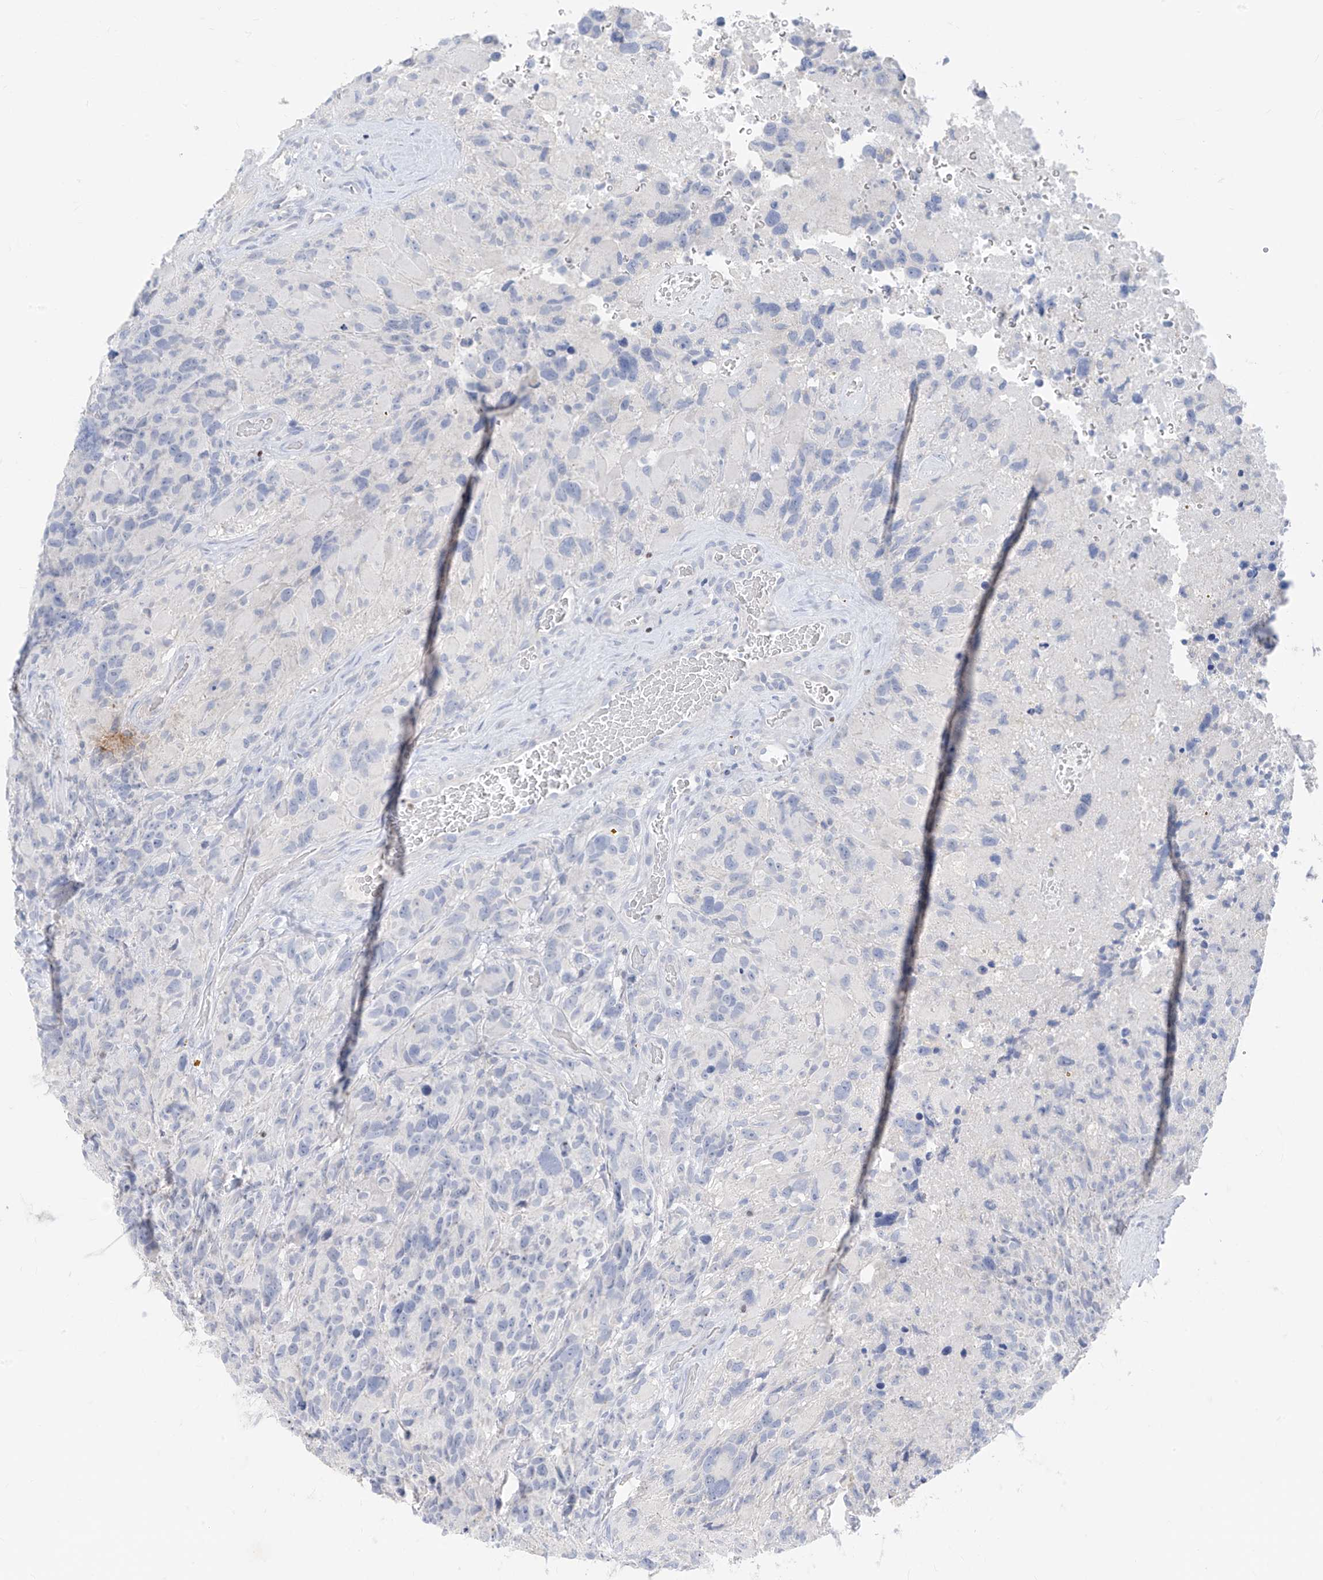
{"staining": {"intensity": "negative", "quantity": "none", "location": "none"}, "tissue": "glioma", "cell_type": "Tumor cells", "image_type": "cancer", "snomed": [{"axis": "morphology", "description": "Glioma, malignant, High grade"}, {"axis": "topography", "description": "Brain"}], "caption": "Immunohistochemical staining of malignant glioma (high-grade) demonstrates no significant positivity in tumor cells. Nuclei are stained in blue.", "gene": "TBX21", "patient": {"sex": "male", "age": 69}}